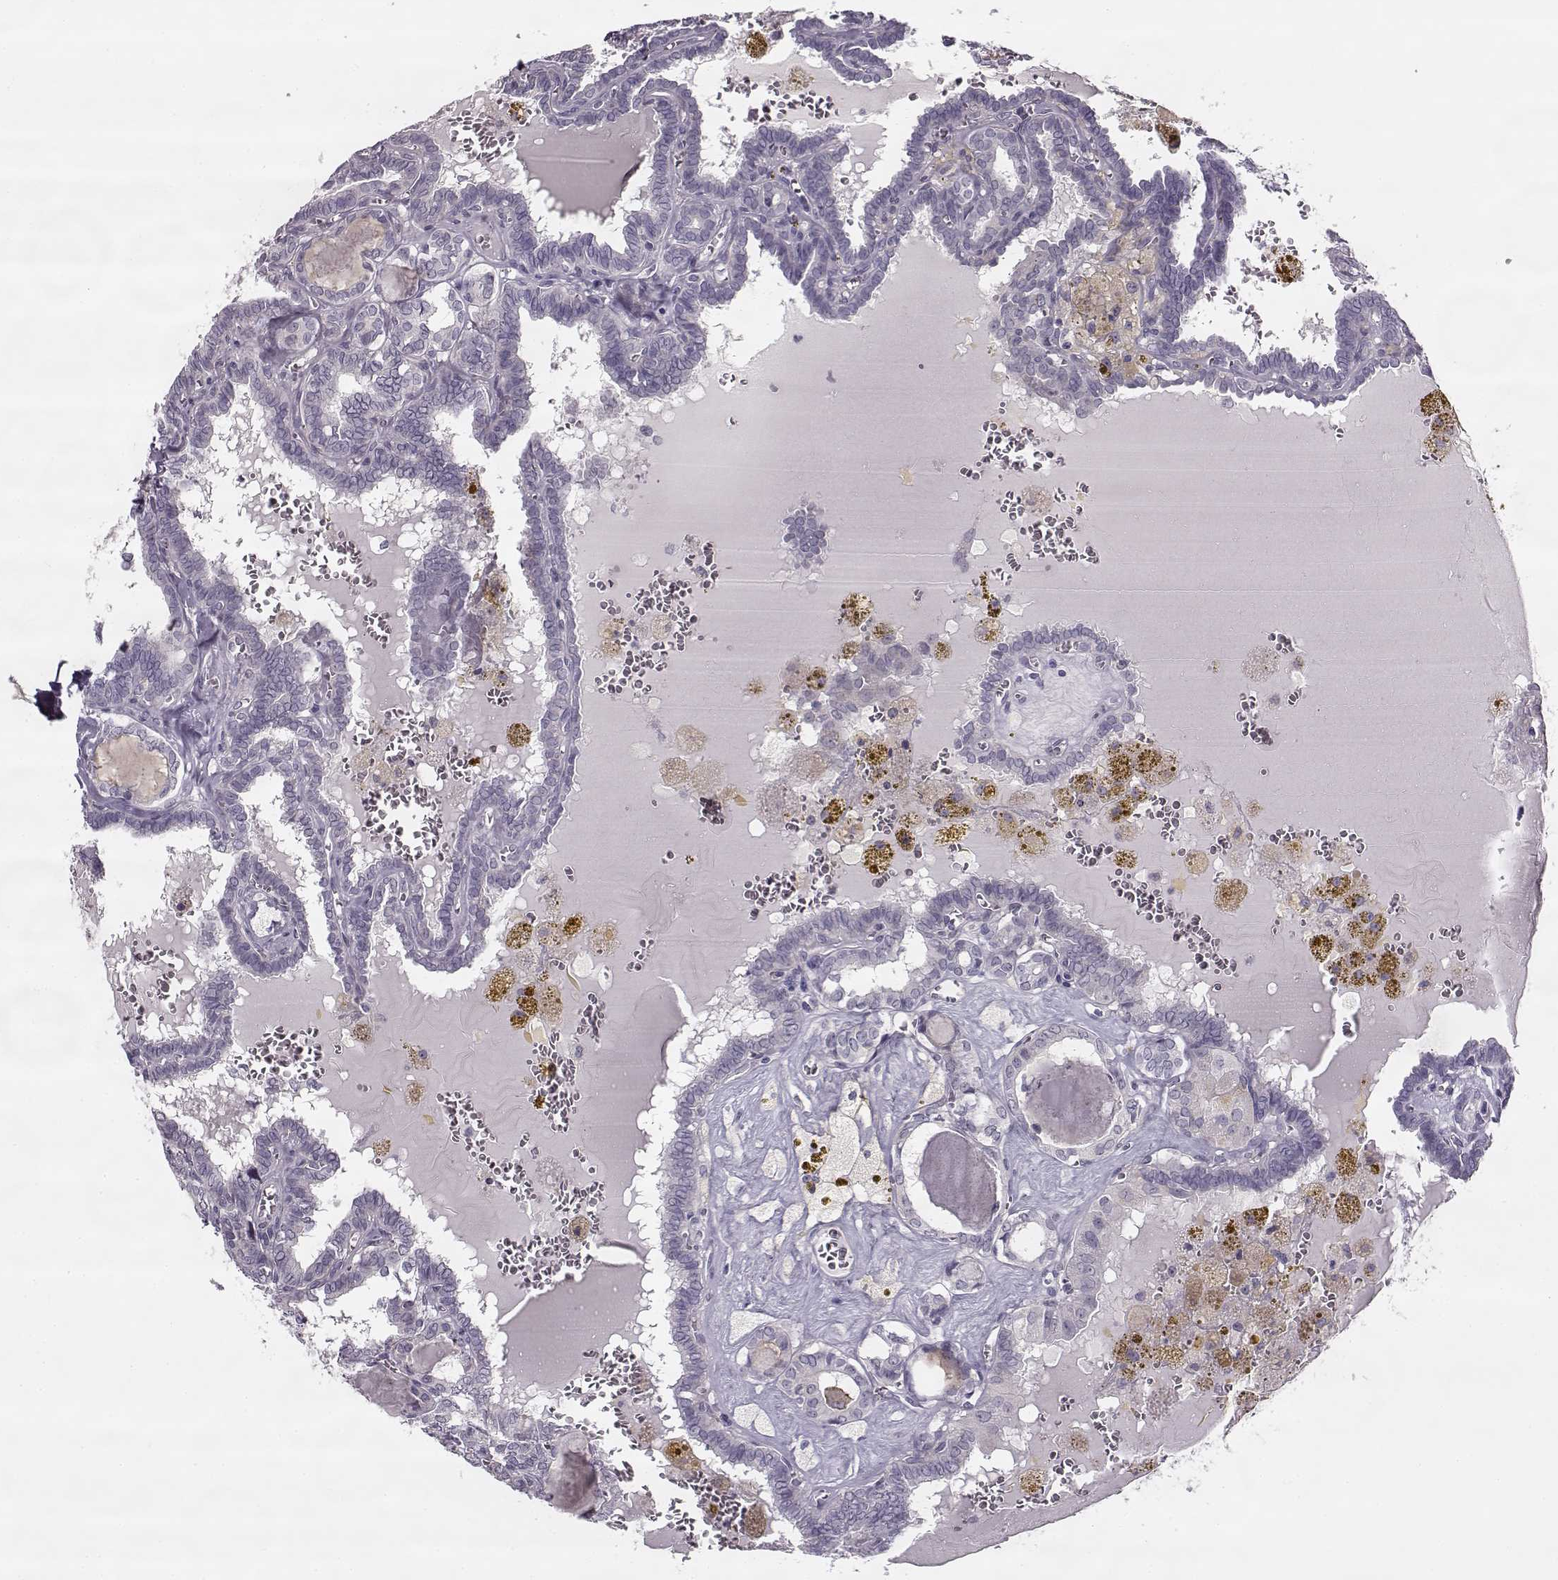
{"staining": {"intensity": "negative", "quantity": "none", "location": "none"}, "tissue": "thyroid cancer", "cell_type": "Tumor cells", "image_type": "cancer", "snomed": [{"axis": "morphology", "description": "Papillary adenocarcinoma, NOS"}, {"axis": "topography", "description": "Thyroid gland"}], "caption": "Photomicrograph shows no significant protein expression in tumor cells of thyroid cancer (papillary adenocarcinoma). Nuclei are stained in blue.", "gene": "MAP6D1", "patient": {"sex": "female", "age": 39}}